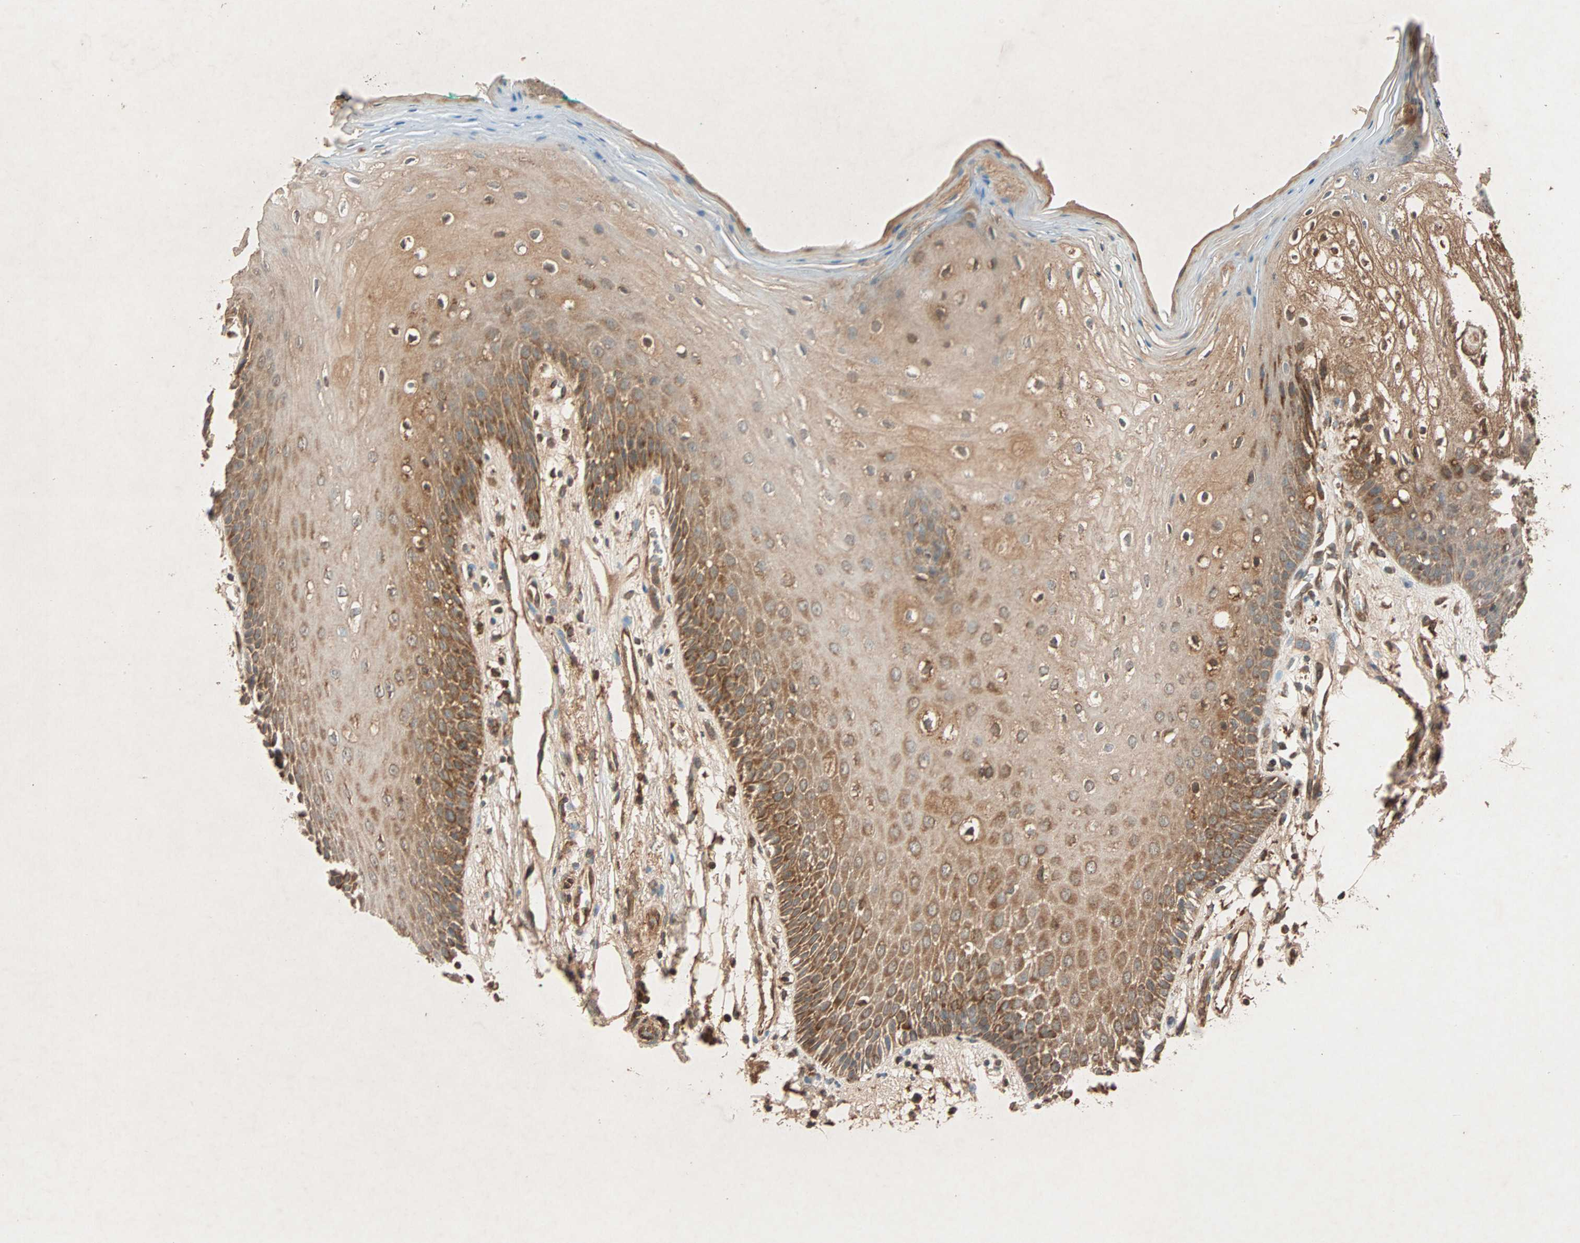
{"staining": {"intensity": "strong", "quantity": ">75%", "location": "cytoplasmic/membranous"}, "tissue": "oral mucosa", "cell_type": "Squamous epithelial cells", "image_type": "normal", "snomed": [{"axis": "morphology", "description": "Normal tissue, NOS"}, {"axis": "morphology", "description": "Squamous cell carcinoma, NOS"}, {"axis": "topography", "description": "Skeletal muscle"}, {"axis": "topography", "description": "Oral tissue"}, {"axis": "topography", "description": "Head-Neck"}], "caption": "Immunohistochemical staining of normal human oral mucosa reveals >75% levels of strong cytoplasmic/membranous protein expression in approximately >75% of squamous epithelial cells. (DAB IHC, brown staining for protein, blue staining for nuclei).", "gene": "MAPK1", "patient": {"sex": "female", "age": 84}}